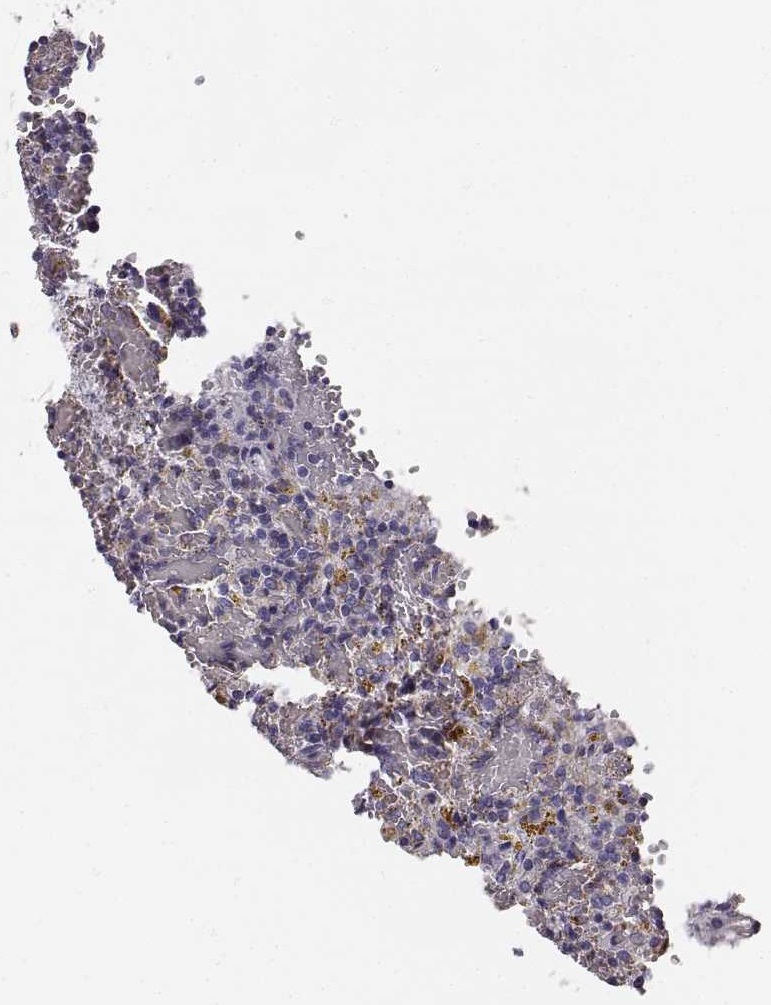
{"staining": {"intensity": "negative", "quantity": "none", "location": "none"}, "tissue": "lymphoma", "cell_type": "Tumor cells", "image_type": "cancer", "snomed": [{"axis": "morphology", "description": "Malignant lymphoma, non-Hodgkin's type, Low grade"}, {"axis": "topography", "description": "Spleen"}], "caption": "Immunohistochemistry image of neoplastic tissue: low-grade malignant lymphoma, non-Hodgkin's type stained with DAB displays no significant protein expression in tumor cells. Nuclei are stained in blue.", "gene": "RDH13", "patient": {"sex": "female", "age": 65}}